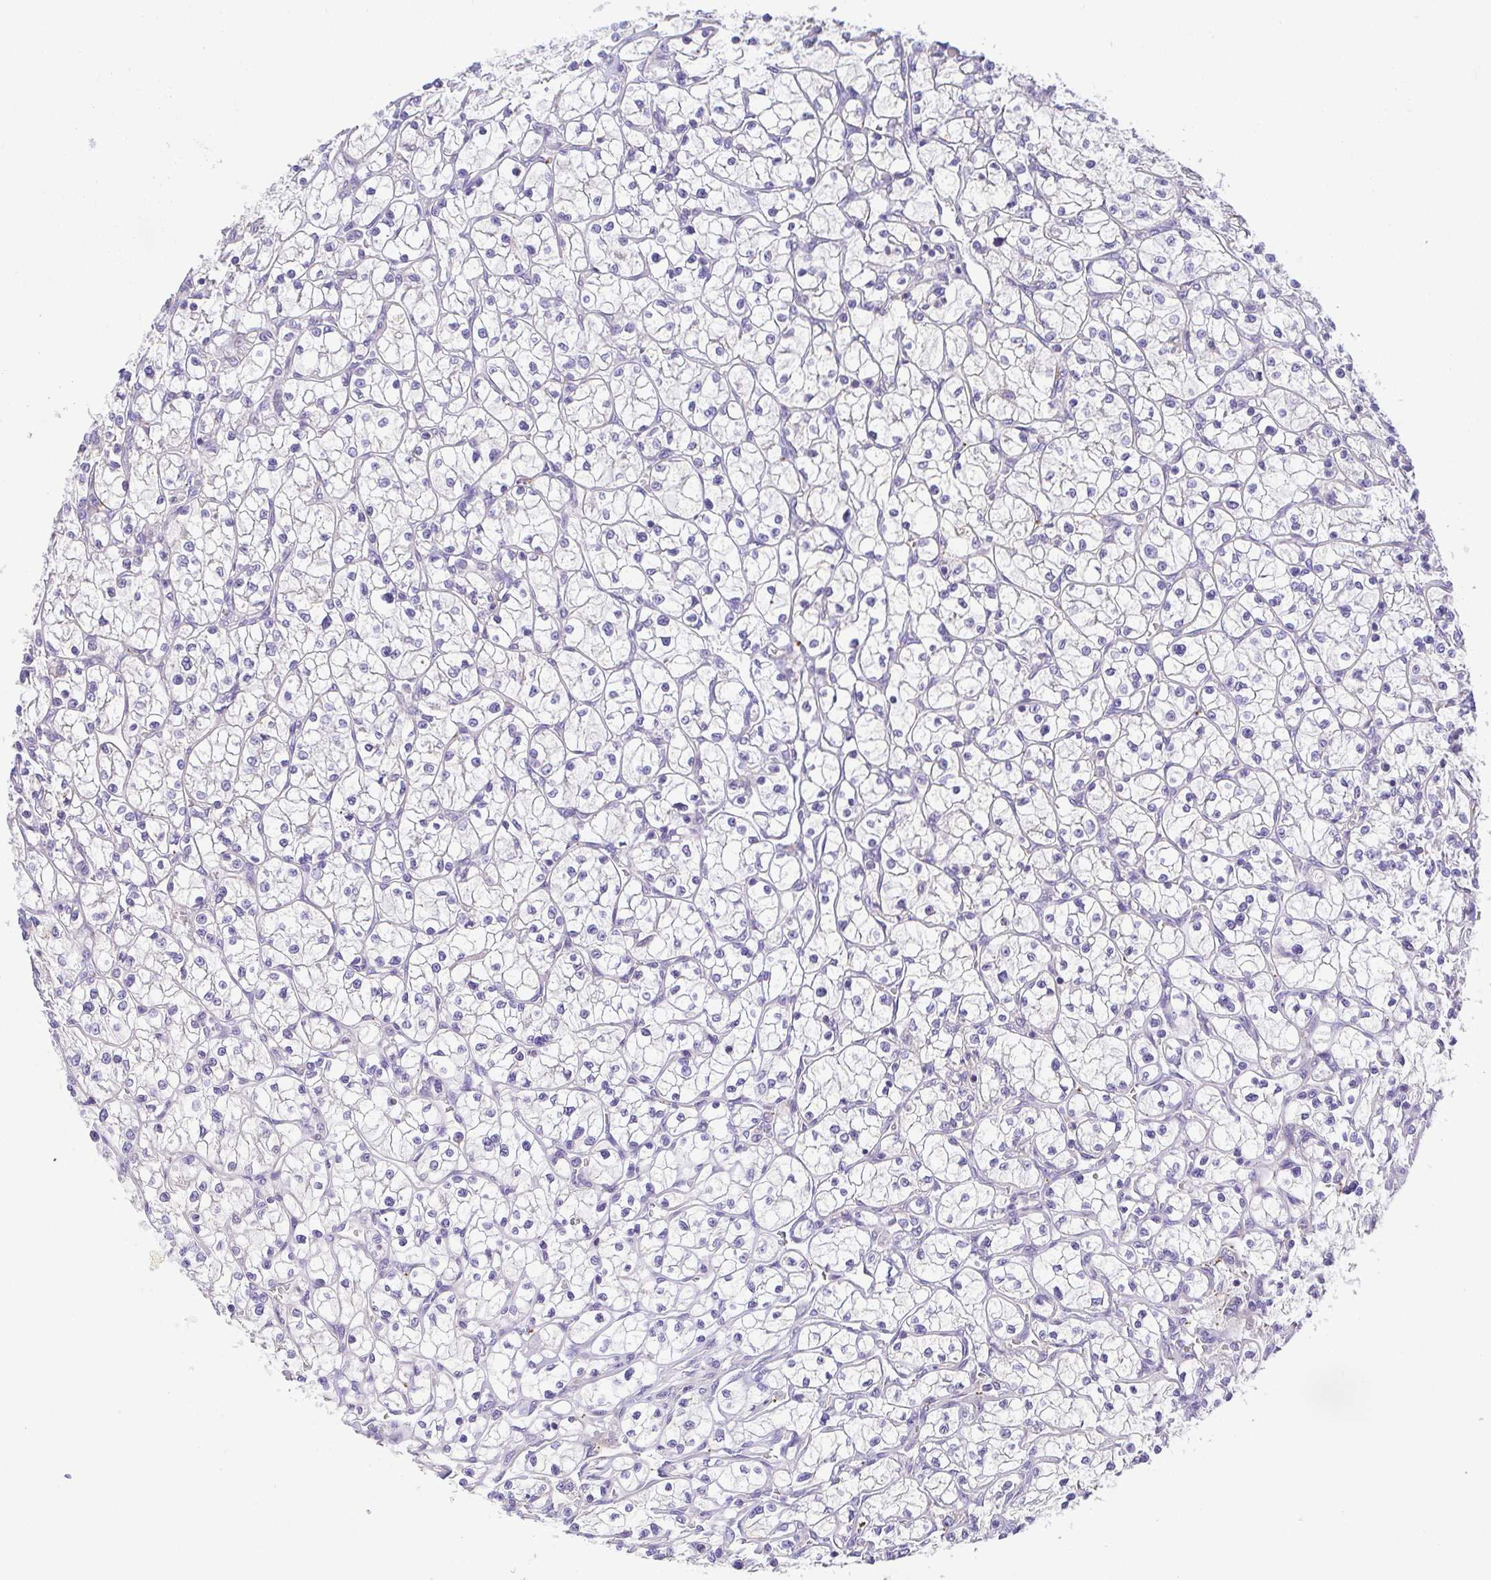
{"staining": {"intensity": "negative", "quantity": "none", "location": "none"}, "tissue": "renal cancer", "cell_type": "Tumor cells", "image_type": "cancer", "snomed": [{"axis": "morphology", "description": "Adenocarcinoma, NOS"}, {"axis": "topography", "description": "Kidney"}], "caption": "This micrograph is of renal adenocarcinoma stained with IHC to label a protein in brown with the nuclei are counter-stained blue. There is no expression in tumor cells. Brightfield microscopy of immunohistochemistry (IHC) stained with DAB (brown) and hematoxylin (blue), captured at high magnification.", "gene": "PRR14L", "patient": {"sex": "female", "age": 64}}